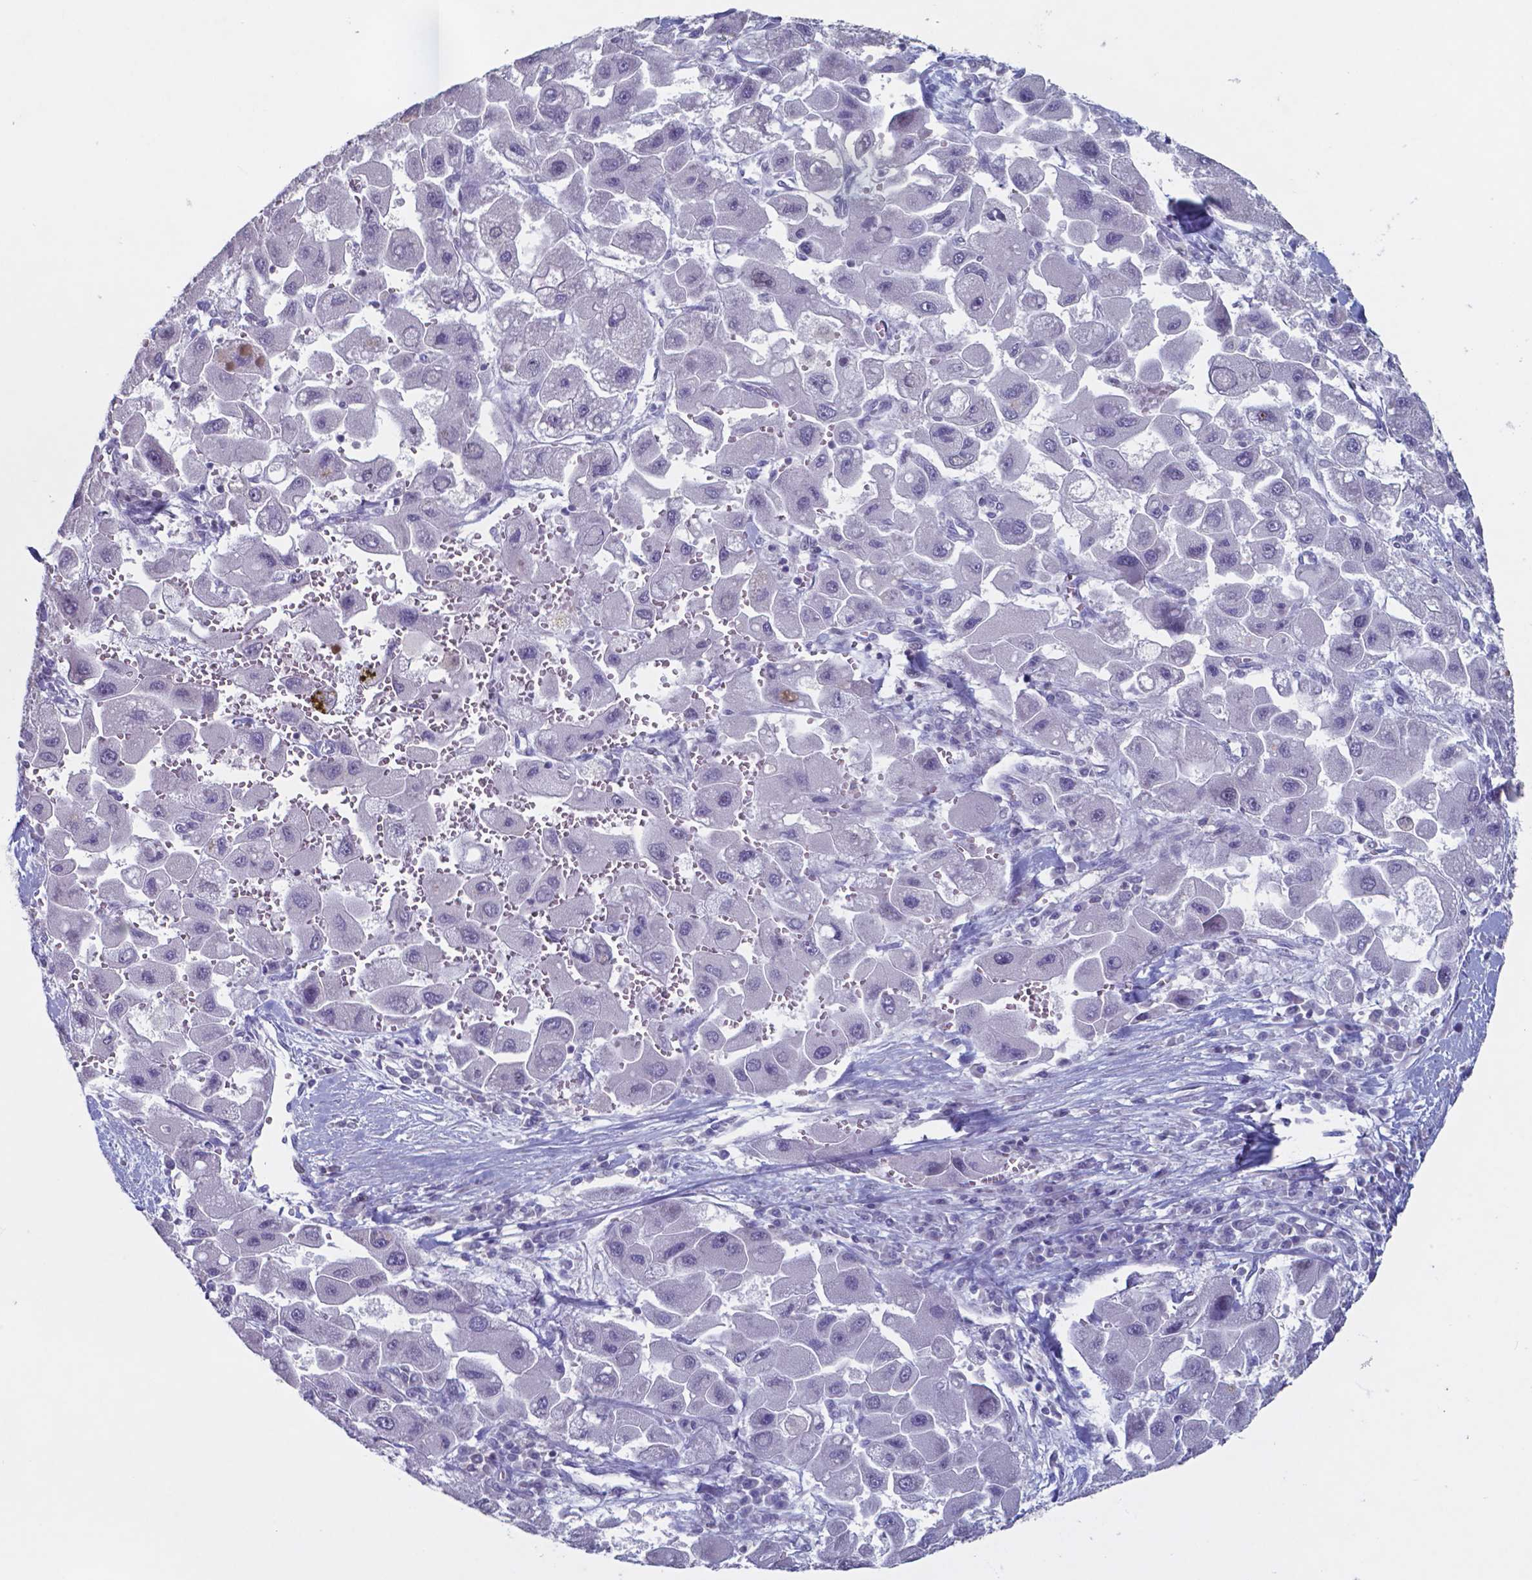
{"staining": {"intensity": "negative", "quantity": "none", "location": "none"}, "tissue": "liver cancer", "cell_type": "Tumor cells", "image_type": "cancer", "snomed": [{"axis": "morphology", "description": "Carcinoma, Hepatocellular, NOS"}, {"axis": "topography", "description": "Liver"}], "caption": "The IHC histopathology image has no significant staining in tumor cells of liver cancer (hepatocellular carcinoma) tissue. The staining was performed using DAB to visualize the protein expression in brown, while the nuclei were stained in blue with hematoxylin (Magnification: 20x).", "gene": "TDP2", "patient": {"sex": "male", "age": 24}}